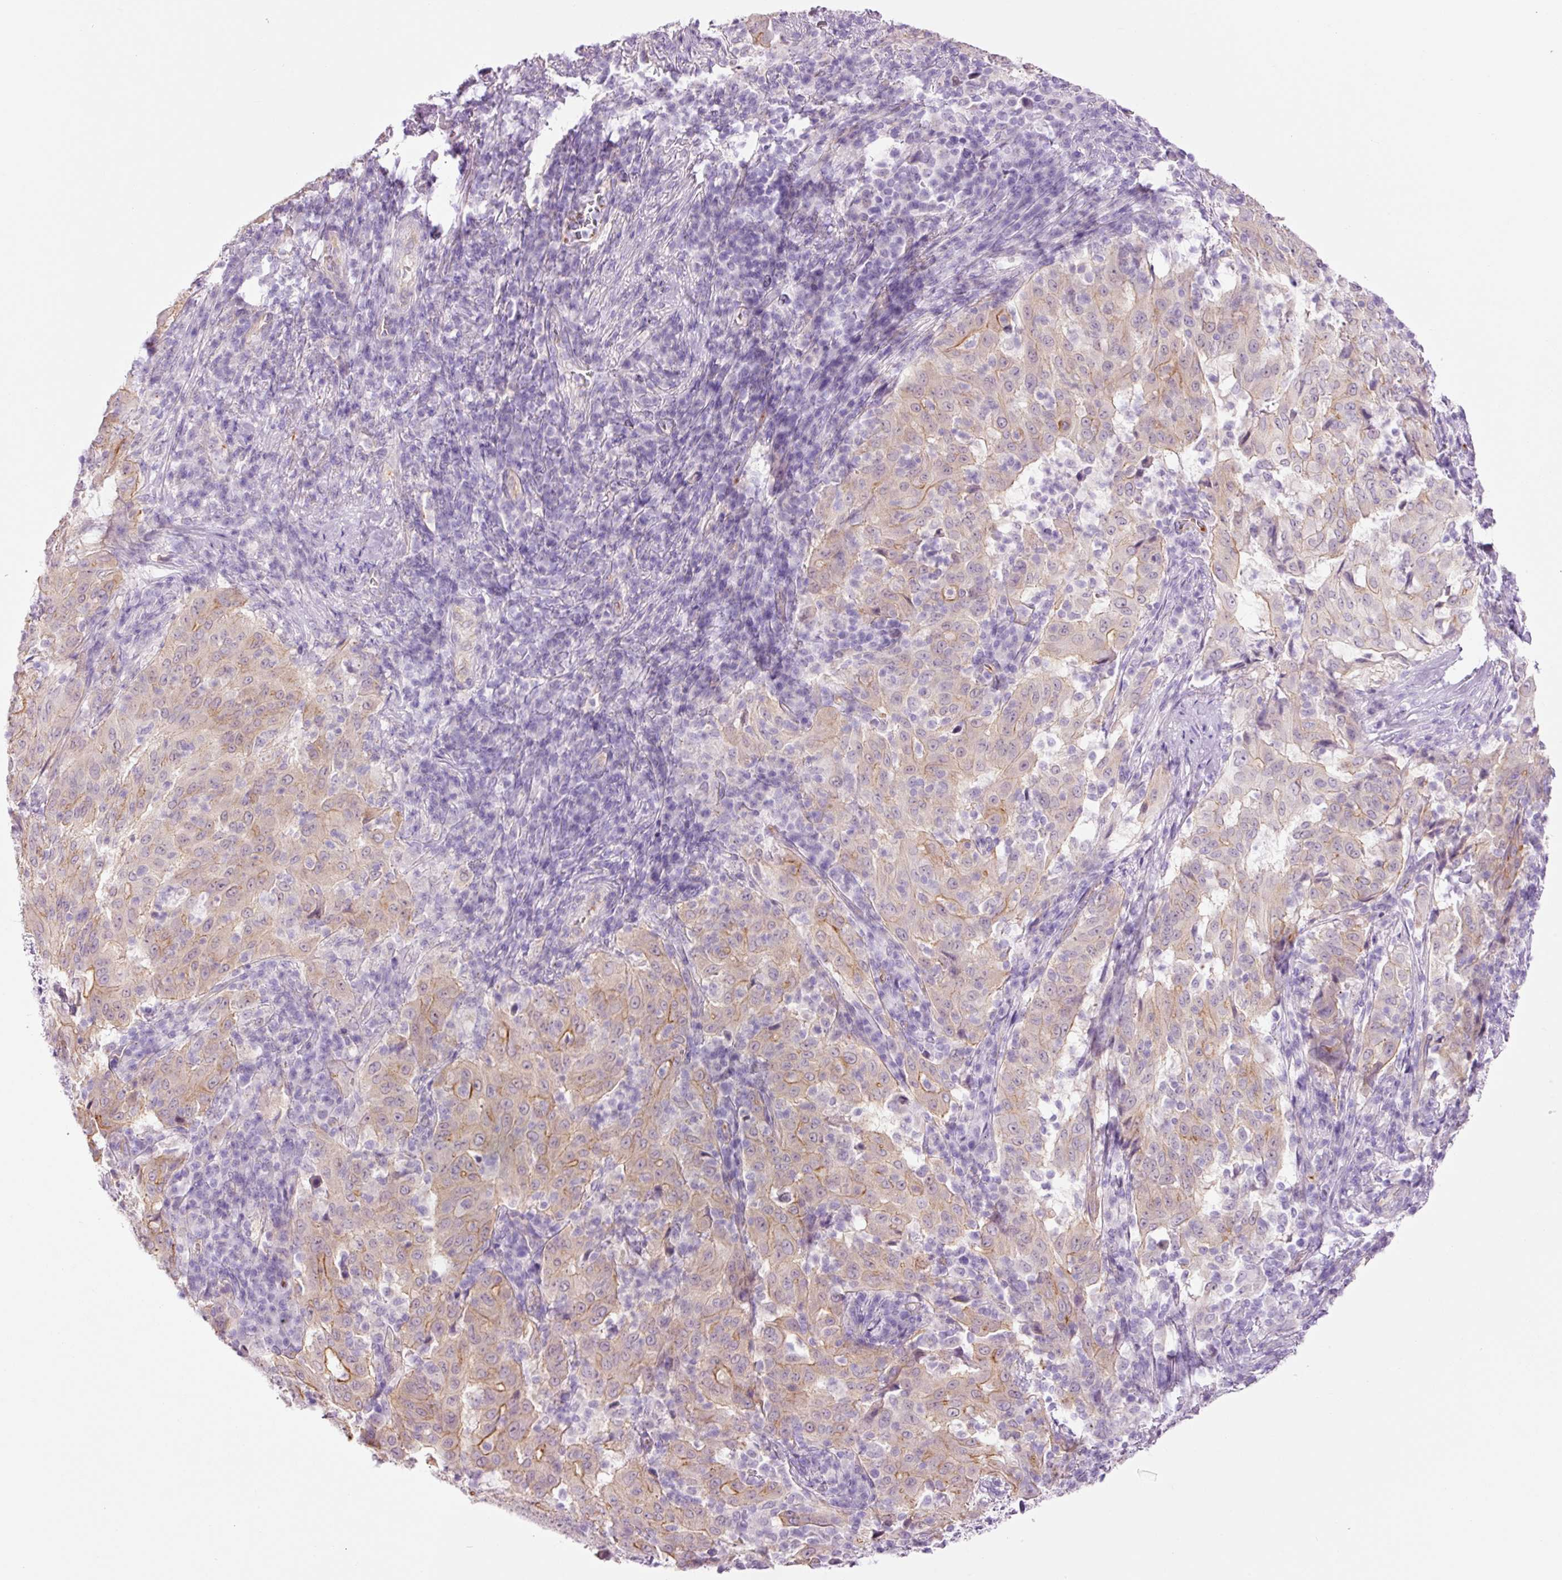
{"staining": {"intensity": "moderate", "quantity": "25%-75%", "location": "cytoplasmic/membranous"}, "tissue": "pancreatic cancer", "cell_type": "Tumor cells", "image_type": "cancer", "snomed": [{"axis": "morphology", "description": "Adenocarcinoma, NOS"}, {"axis": "topography", "description": "Pancreas"}], "caption": "IHC micrograph of neoplastic tissue: human pancreatic cancer stained using immunohistochemistry (IHC) shows medium levels of moderate protein expression localized specifically in the cytoplasmic/membranous of tumor cells, appearing as a cytoplasmic/membranous brown color.", "gene": "HSPA4L", "patient": {"sex": "male", "age": 63}}